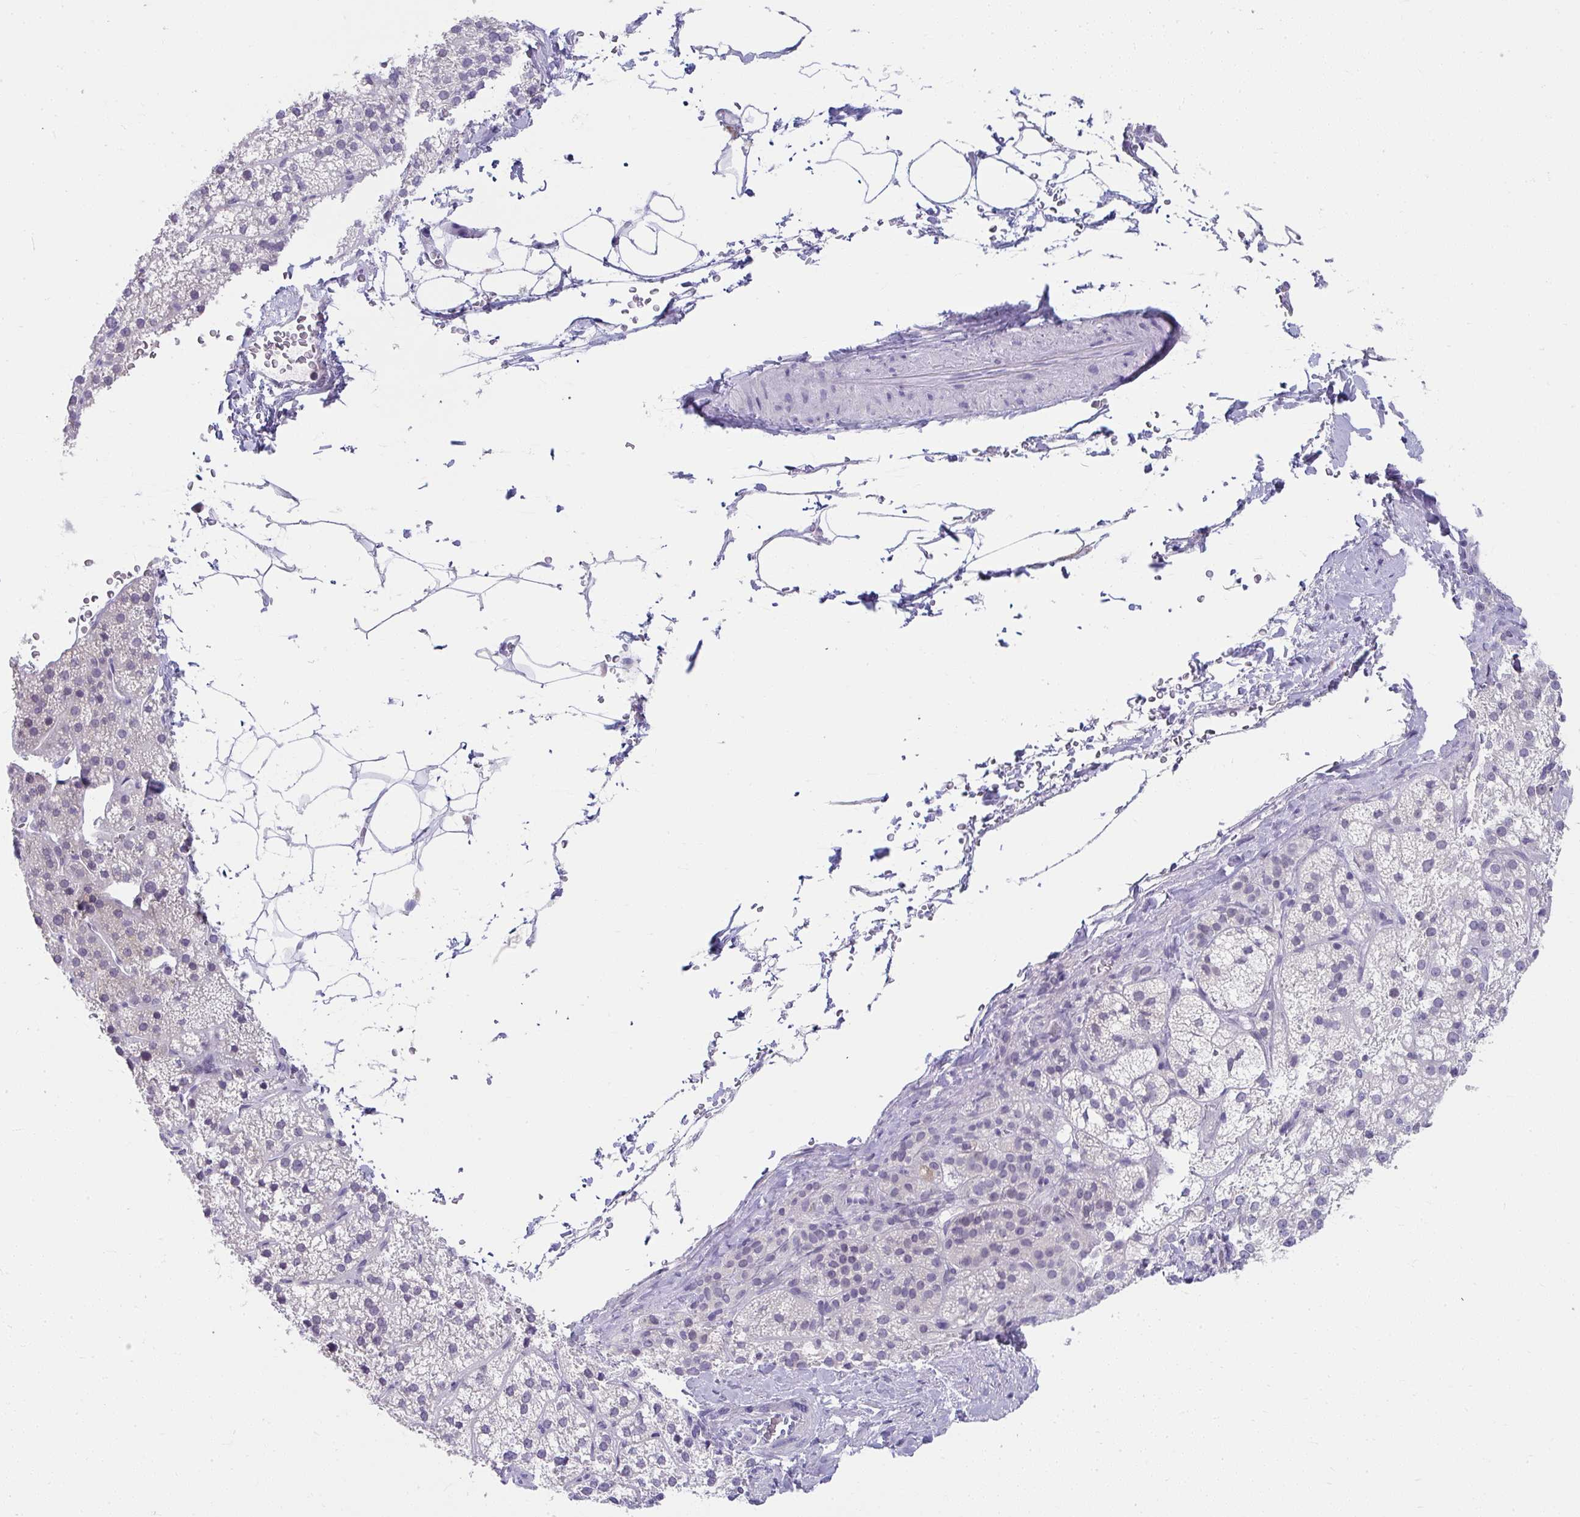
{"staining": {"intensity": "moderate", "quantity": "<25%", "location": "cytoplasmic/membranous"}, "tissue": "adrenal gland", "cell_type": "Glandular cells", "image_type": "normal", "snomed": [{"axis": "morphology", "description": "Normal tissue, NOS"}, {"axis": "topography", "description": "Adrenal gland"}], "caption": "The photomicrograph reveals immunohistochemical staining of benign adrenal gland. There is moderate cytoplasmic/membranous expression is appreciated in approximately <25% of glandular cells.", "gene": "UGT3A2", "patient": {"sex": "female", "age": 60}}